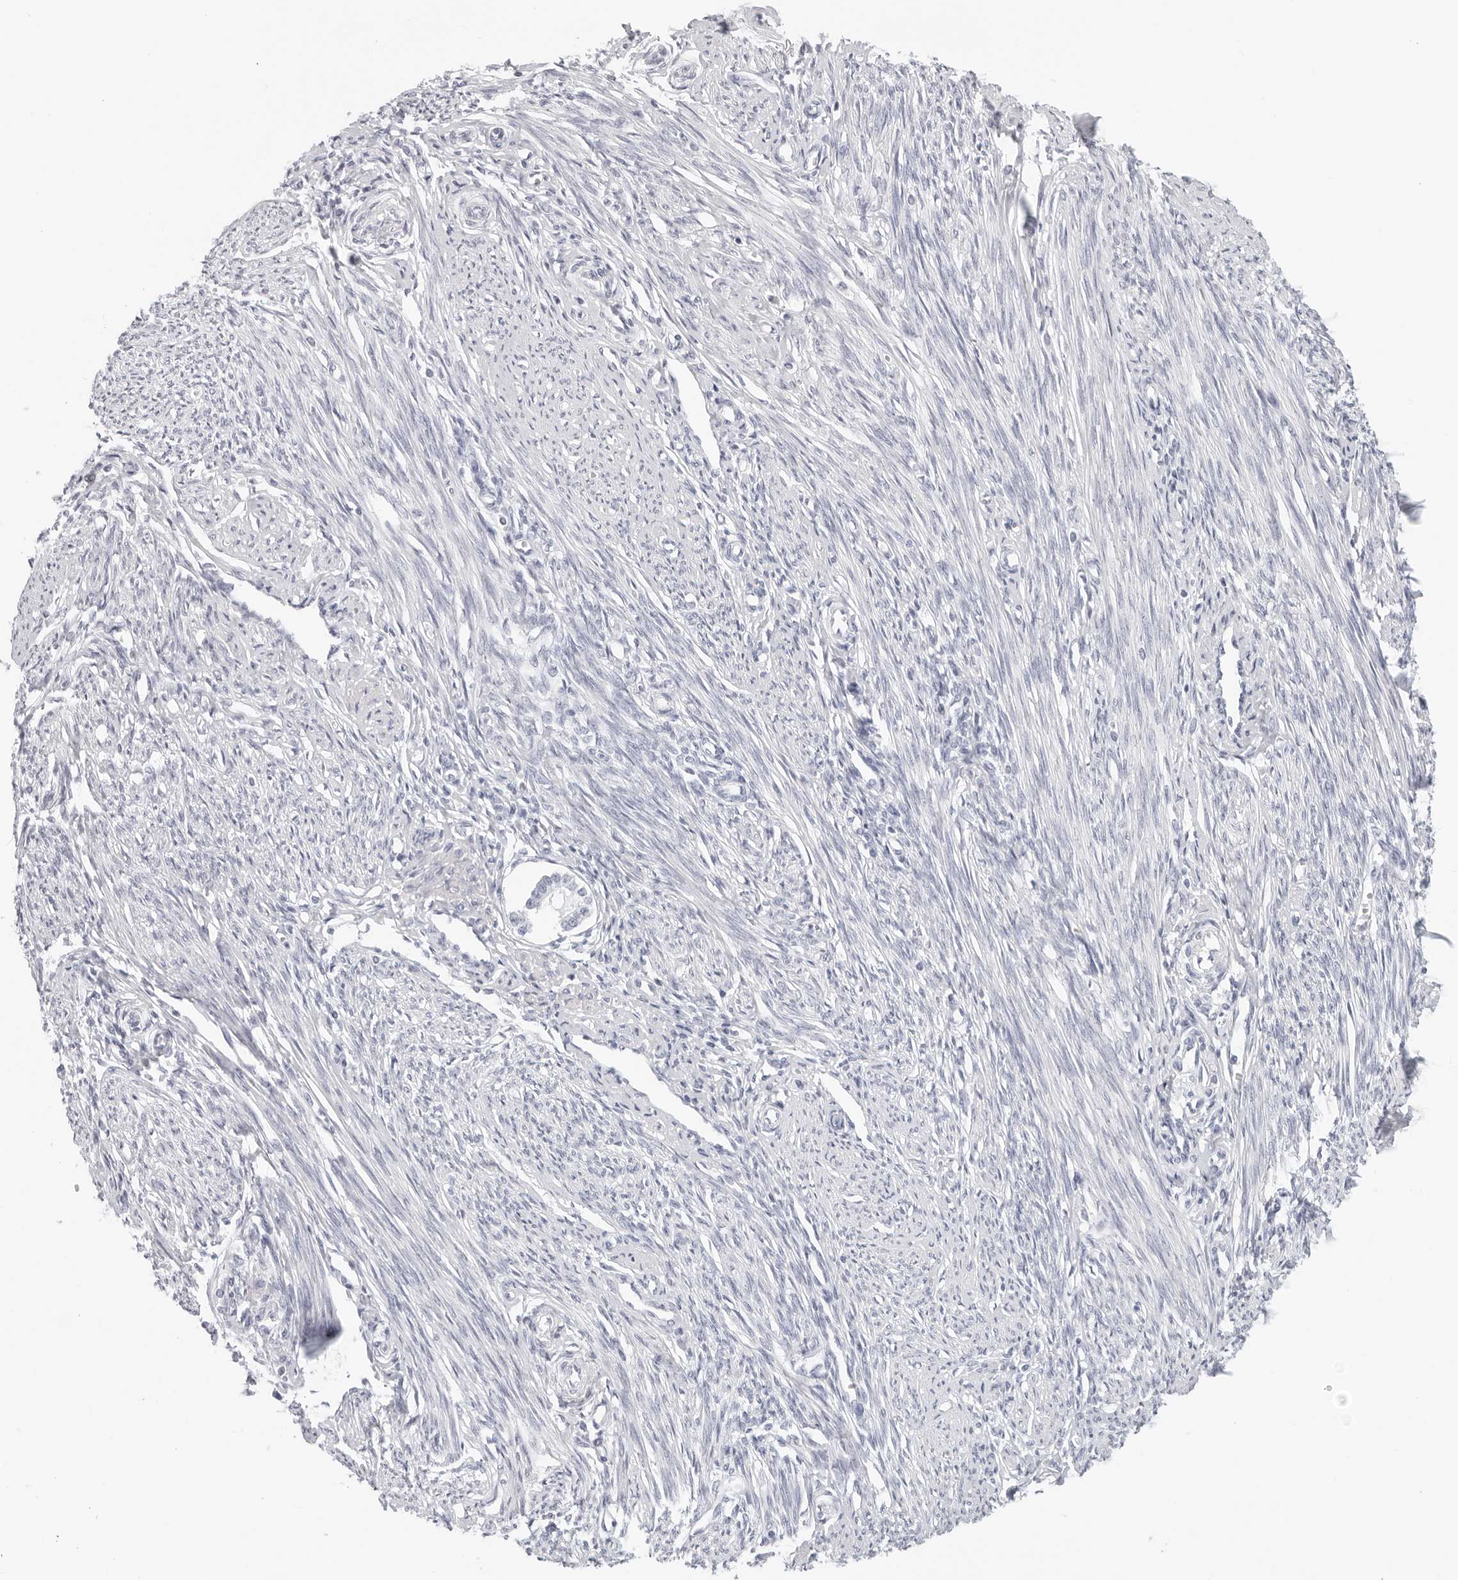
{"staining": {"intensity": "negative", "quantity": "none", "location": "none"}, "tissue": "endometrium", "cell_type": "Cells in endometrial stroma", "image_type": "normal", "snomed": [{"axis": "morphology", "description": "Normal tissue, NOS"}, {"axis": "topography", "description": "Endometrium"}], "caption": "Normal endometrium was stained to show a protein in brown. There is no significant staining in cells in endometrial stroma. (IHC, brightfield microscopy, high magnification).", "gene": "AGMAT", "patient": {"sex": "female", "age": 56}}